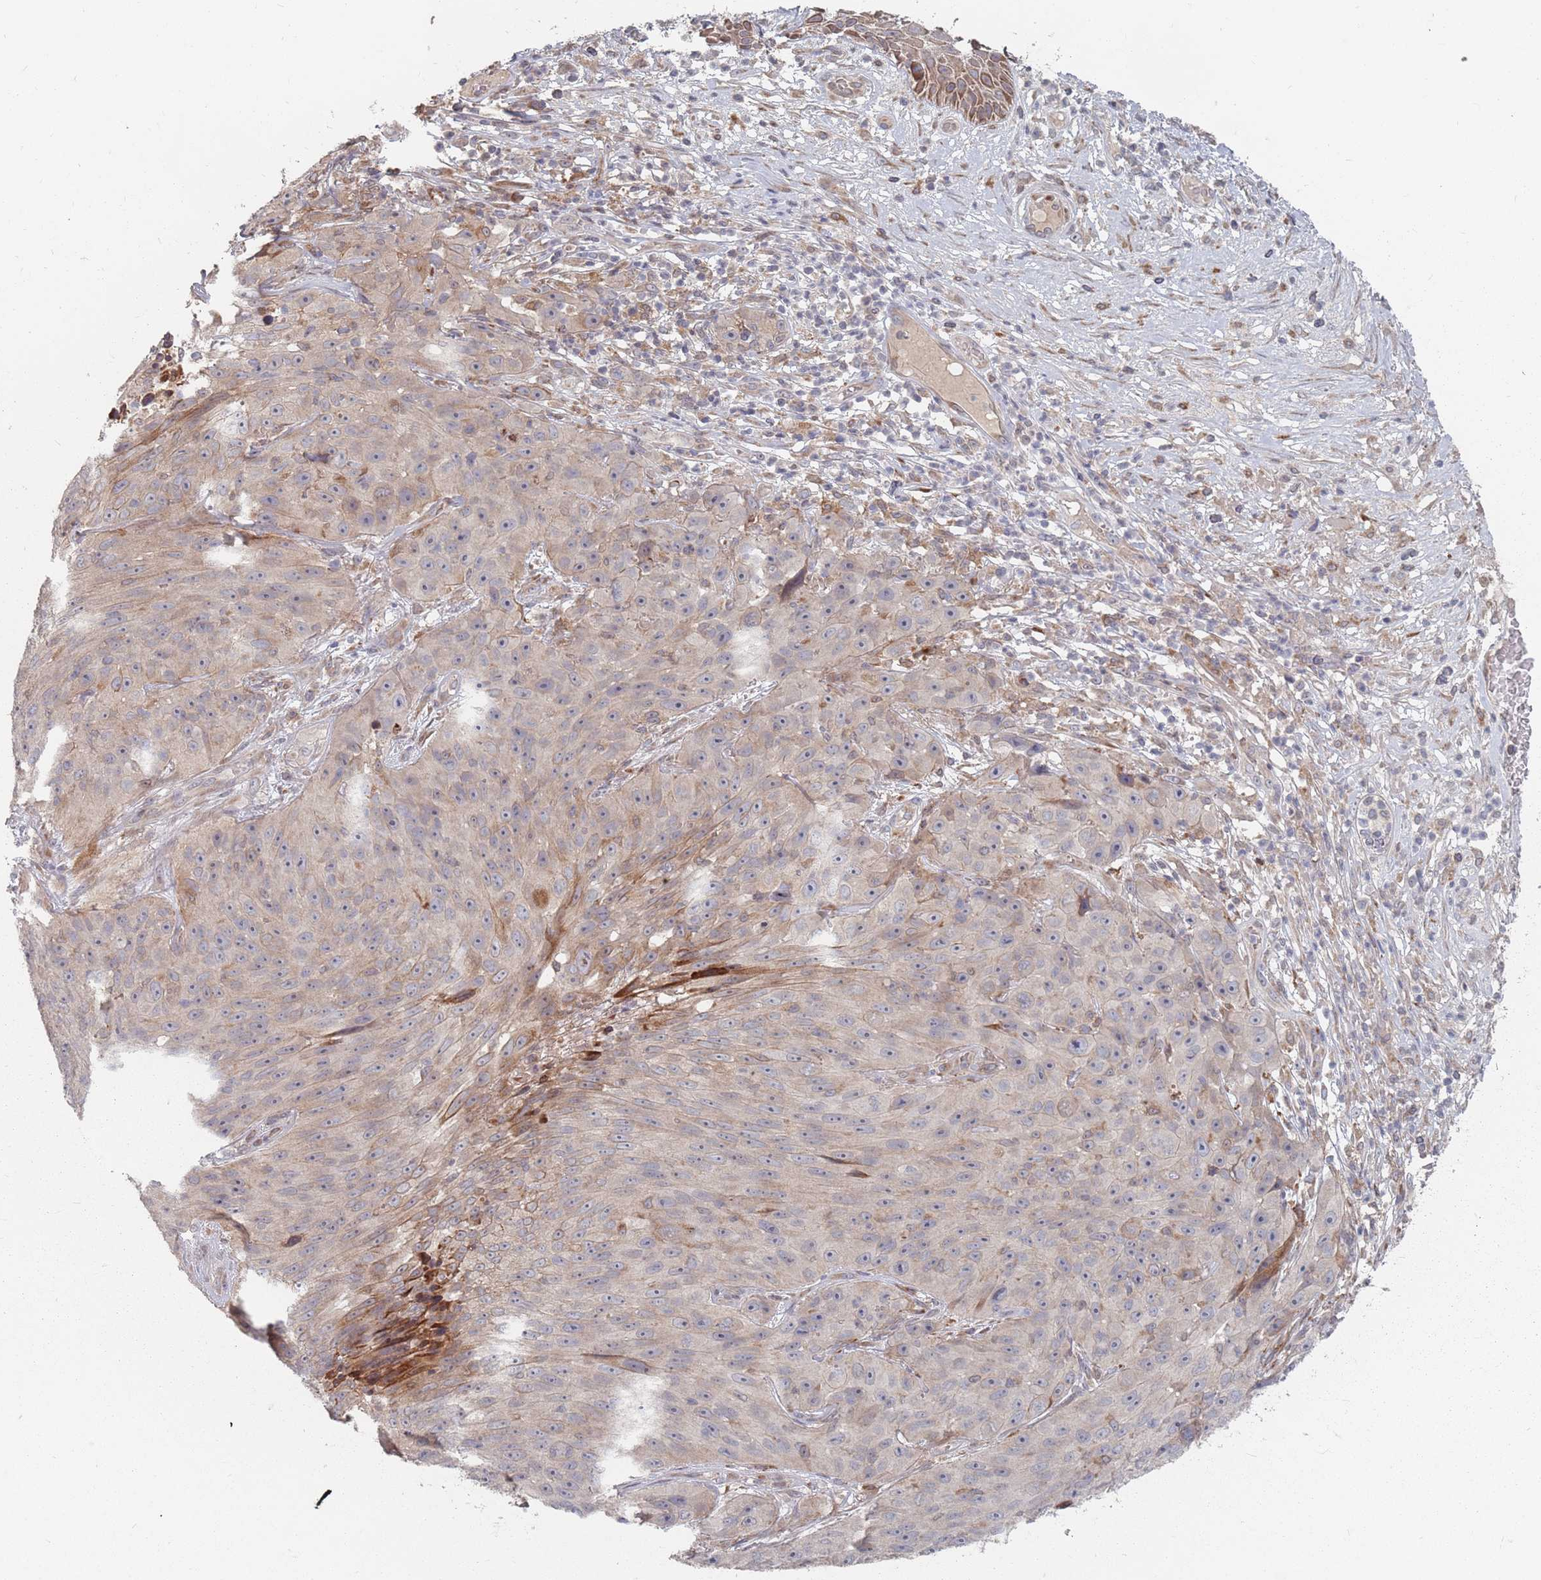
{"staining": {"intensity": "weak", "quantity": "25%-75%", "location": "cytoplasmic/membranous"}, "tissue": "skin cancer", "cell_type": "Tumor cells", "image_type": "cancer", "snomed": [{"axis": "morphology", "description": "Squamous cell carcinoma, NOS"}, {"axis": "topography", "description": "Skin"}], "caption": "High-magnification brightfield microscopy of squamous cell carcinoma (skin) stained with DAB (3,3'-diaminobenzidine) (brown) and counterstained with hematoxylin (blue). tumor cells exhibit weak cytoplasmic/membranous positivity is present in about25%-75% of cells. (Brightfield microscopy of DAB IHC at high magnification).", "gene": "ADAL", "patient": {"sex": "female", "age": 87}}